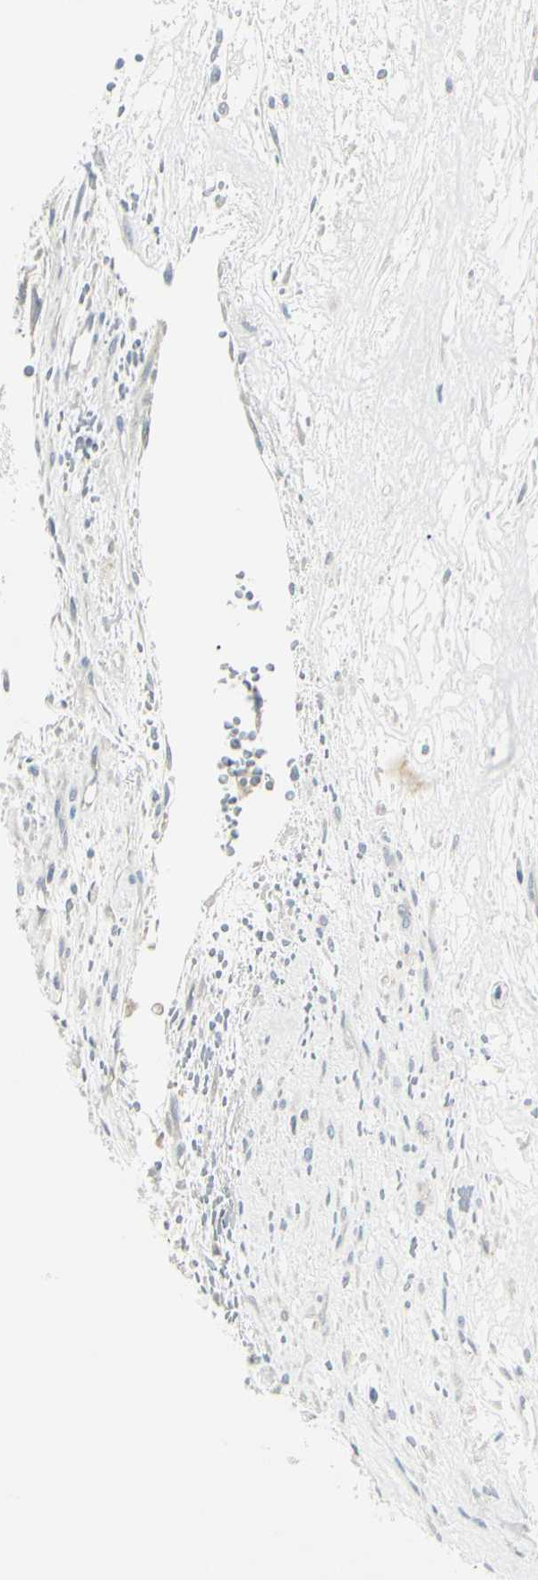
{"staining": {"intensity": "negative", "quantity": "none", "location": "none"}, "tissue": "head and neck cancer", "cell_type": "Tumor cells", "image_type": "cancer", "snomed": [{"axis": "morphology", "description": "Adenocarcinoma, NOS"}, {"axis": "morphology", "description": "Adenoma, NOS"}, {"axis": "topography", "description": "Head-Neck"}], "caption": "Immunohistochemistry micrograph of neoplastic tissue: human adenocarcinoma (head and neck) stained with DAB (3,3'-diaminobenzidine) shows no significant protein positivity in tumor cells. The staining is performed using DAB brown chromogen with nuclei counter-stained in using hematoxylin.", "gene": "SH3GL2", "patient": {"sex": "female", "age": 55}}